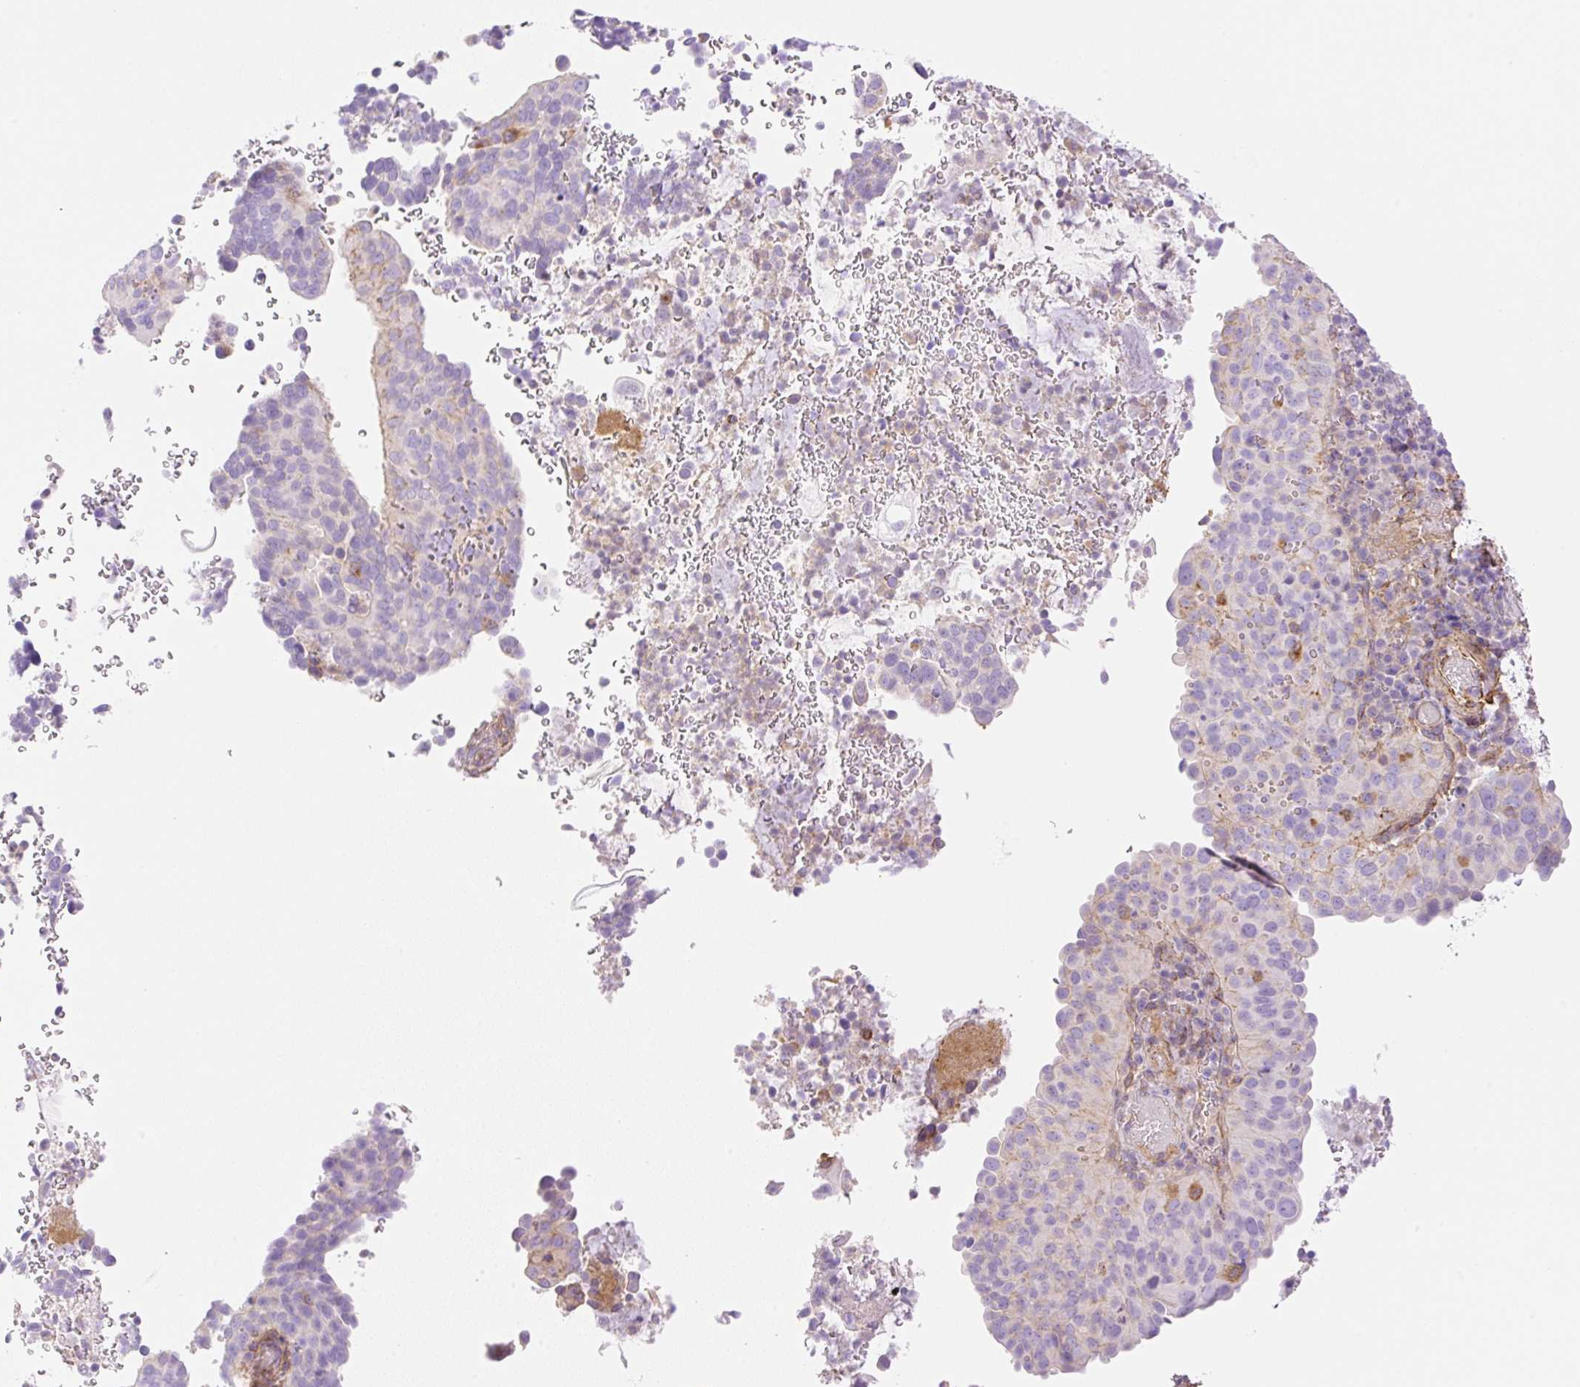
{"staining": {"intensity": "negative", "quantity": "none", "location": "none"}, "tissue": "cervical cancer", "cell_type": "Tumor cells", "image_type": "cancer", "snomed": [{"axis": "morphology", "description": "Squamous cell carcinoma, NOS"}, {"axis": "topography", "description": "Cervix"}], "caption": "A photomicrograph of human cervical cancer is negative for staining in tumor cells.", "gene": "EHD3", "patient": {"sex": "female", "age": 38}}